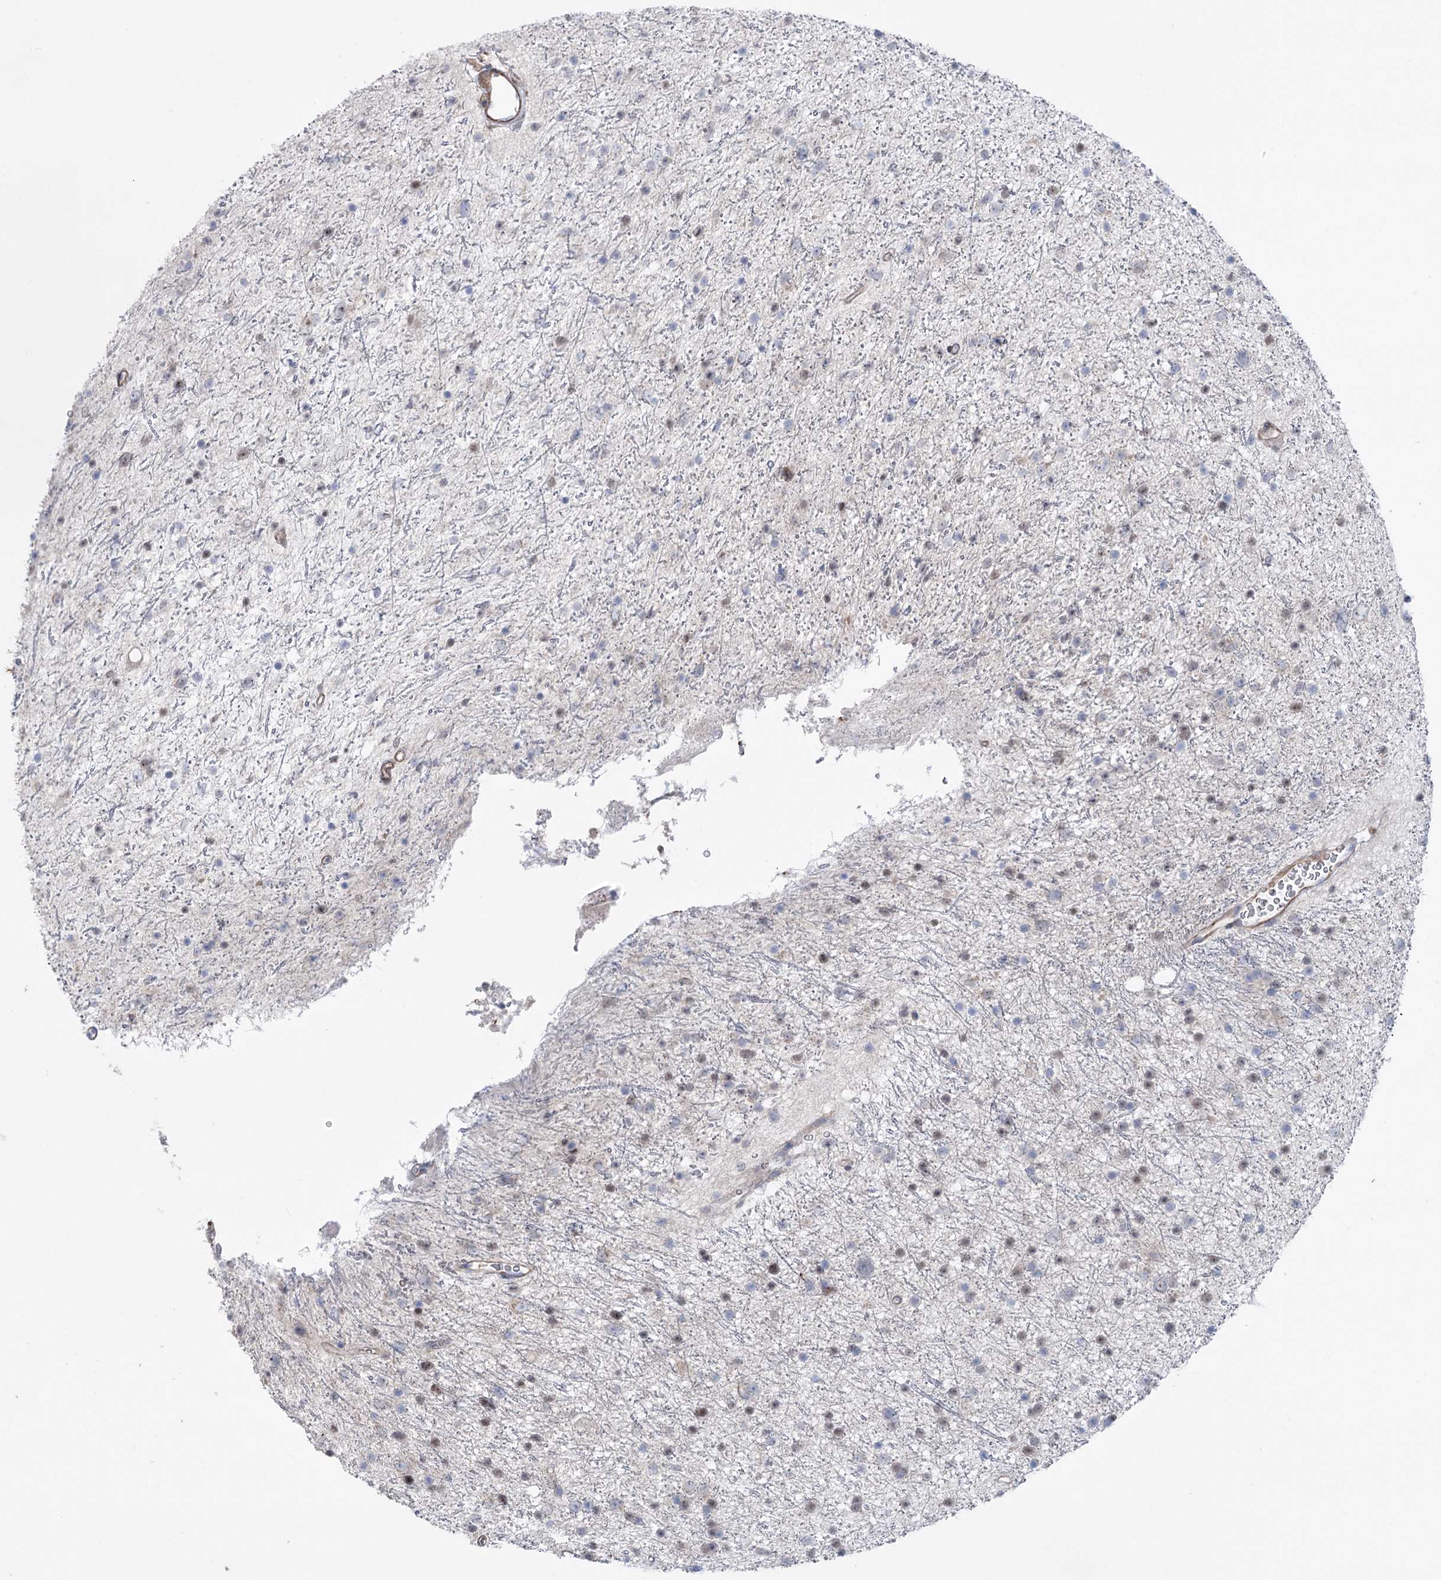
{"staining": {"intensity": "weak", "quantity": "<25%", "location": "nuclear"}, "tissue": "glioma", "cell_type": "Tumor cells", "image_type": "cancer", "snomed": [{"axis": "morphology", "description": "Glioma, malignant, Low grade"}, {"axis": "topography", "description": "Cerebral cortex"}], "caption": "Immunohistochemistry (IHC) micrograph of human glioma stained for a protein (brown), which shows no expression in tumor cells.", "gene": "LARP1B", "patient": {"sex": "female", "age": 39}}